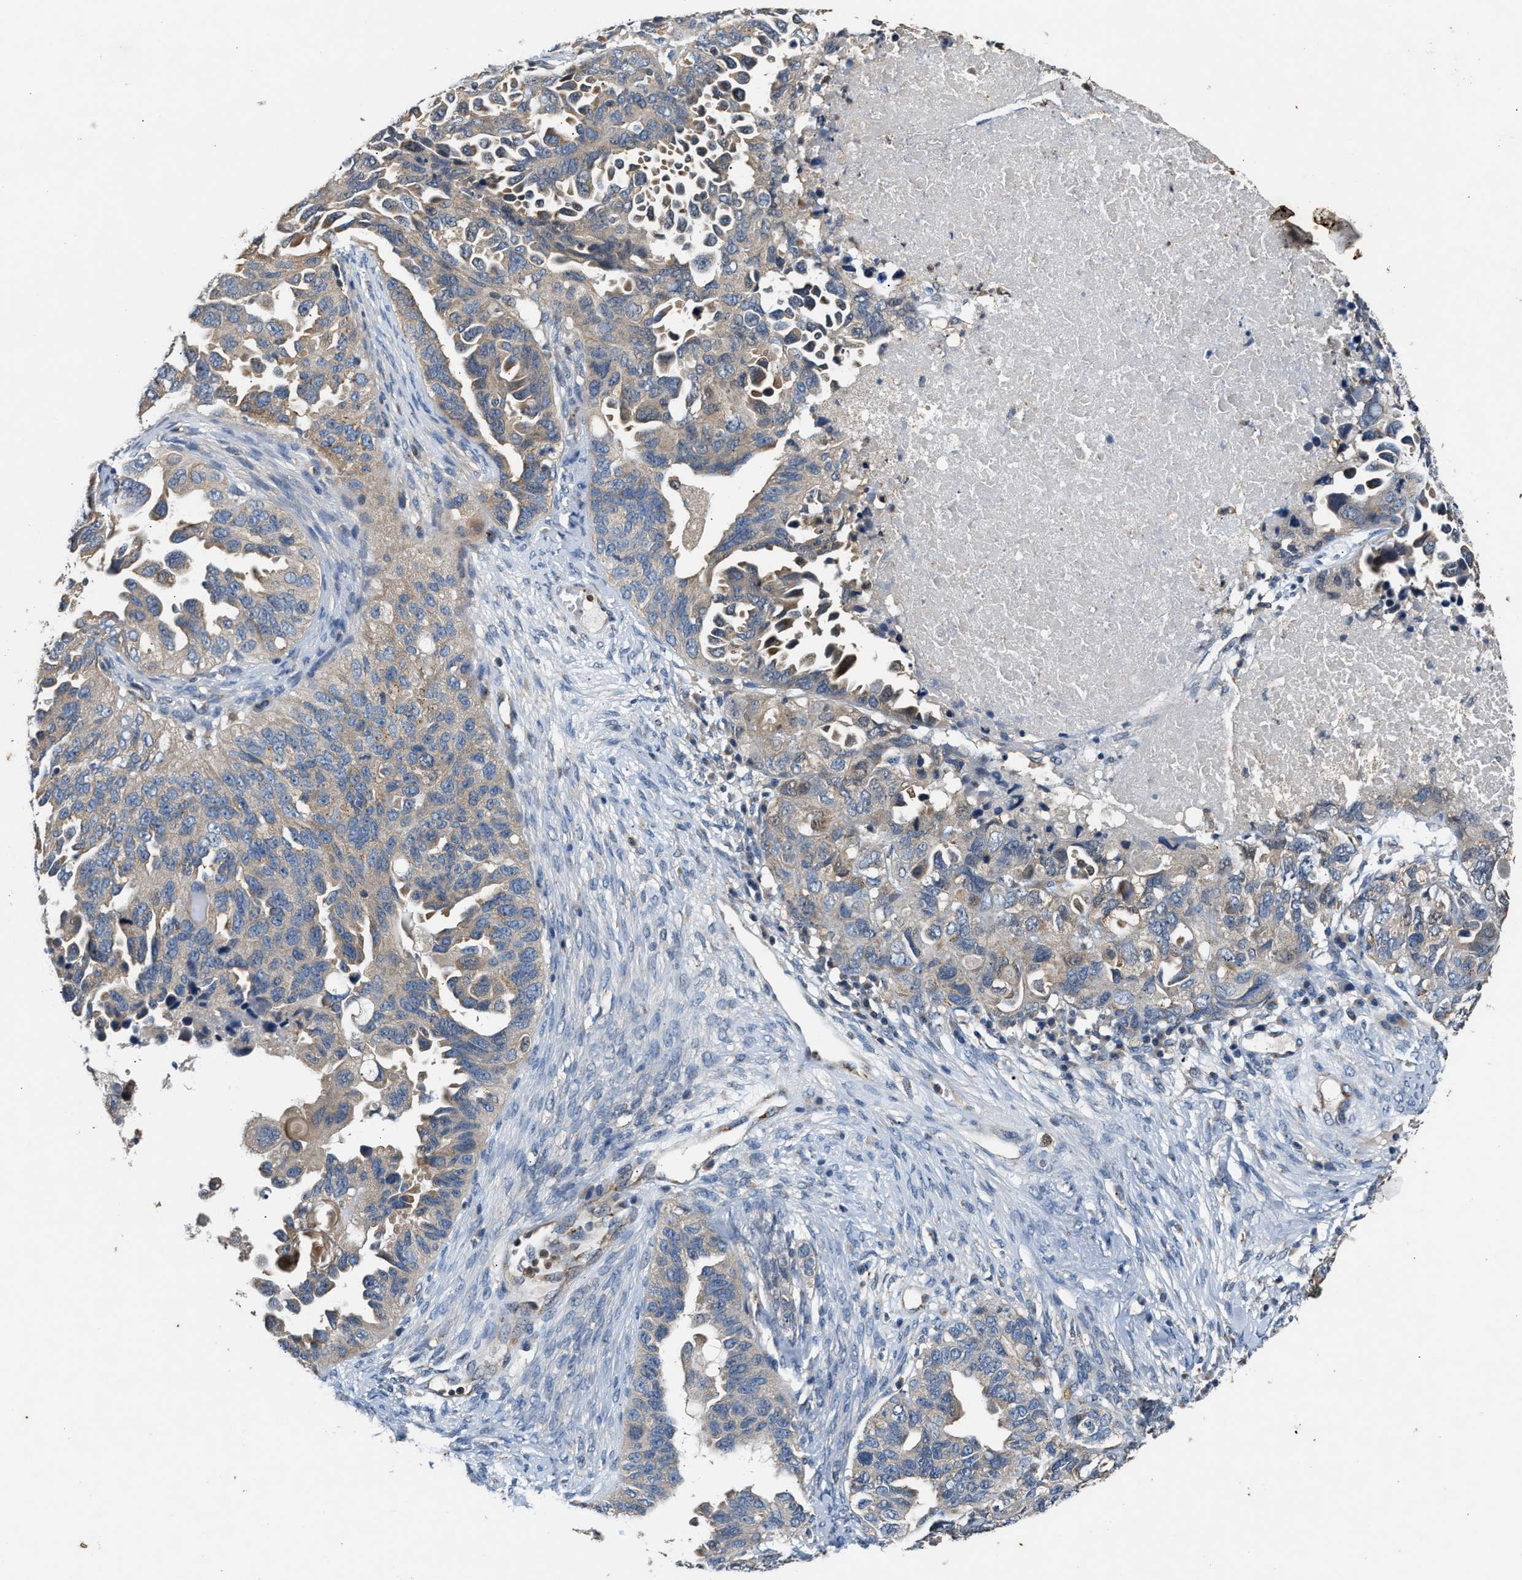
{"staining": {"intensity": "weak", "quantity": "25%-75%", "location": "cytoplasmic/membranous"}, "tissue": "ovarian cancer", "cell_type": "Tumor cells", "image_type": "cancer", "snomed": [{"axis": "morphology", "description": "Cystadenocarcinoma, serous, NOS"}, {"axis": "topography", "description": "Ovary"}], "caption": "Immunohistochemical staining of human ovarian cancer (serous cystadenocarcinoma) exhibits low levels of weak cytoplasmic/membranous protein expression in approximately 25%-75% of tumor cells. (DAB = brown stain, brightfield microscopy at high magnification).", "gene": "CHUK", "patient": {"sex": "female", "age": 82}}